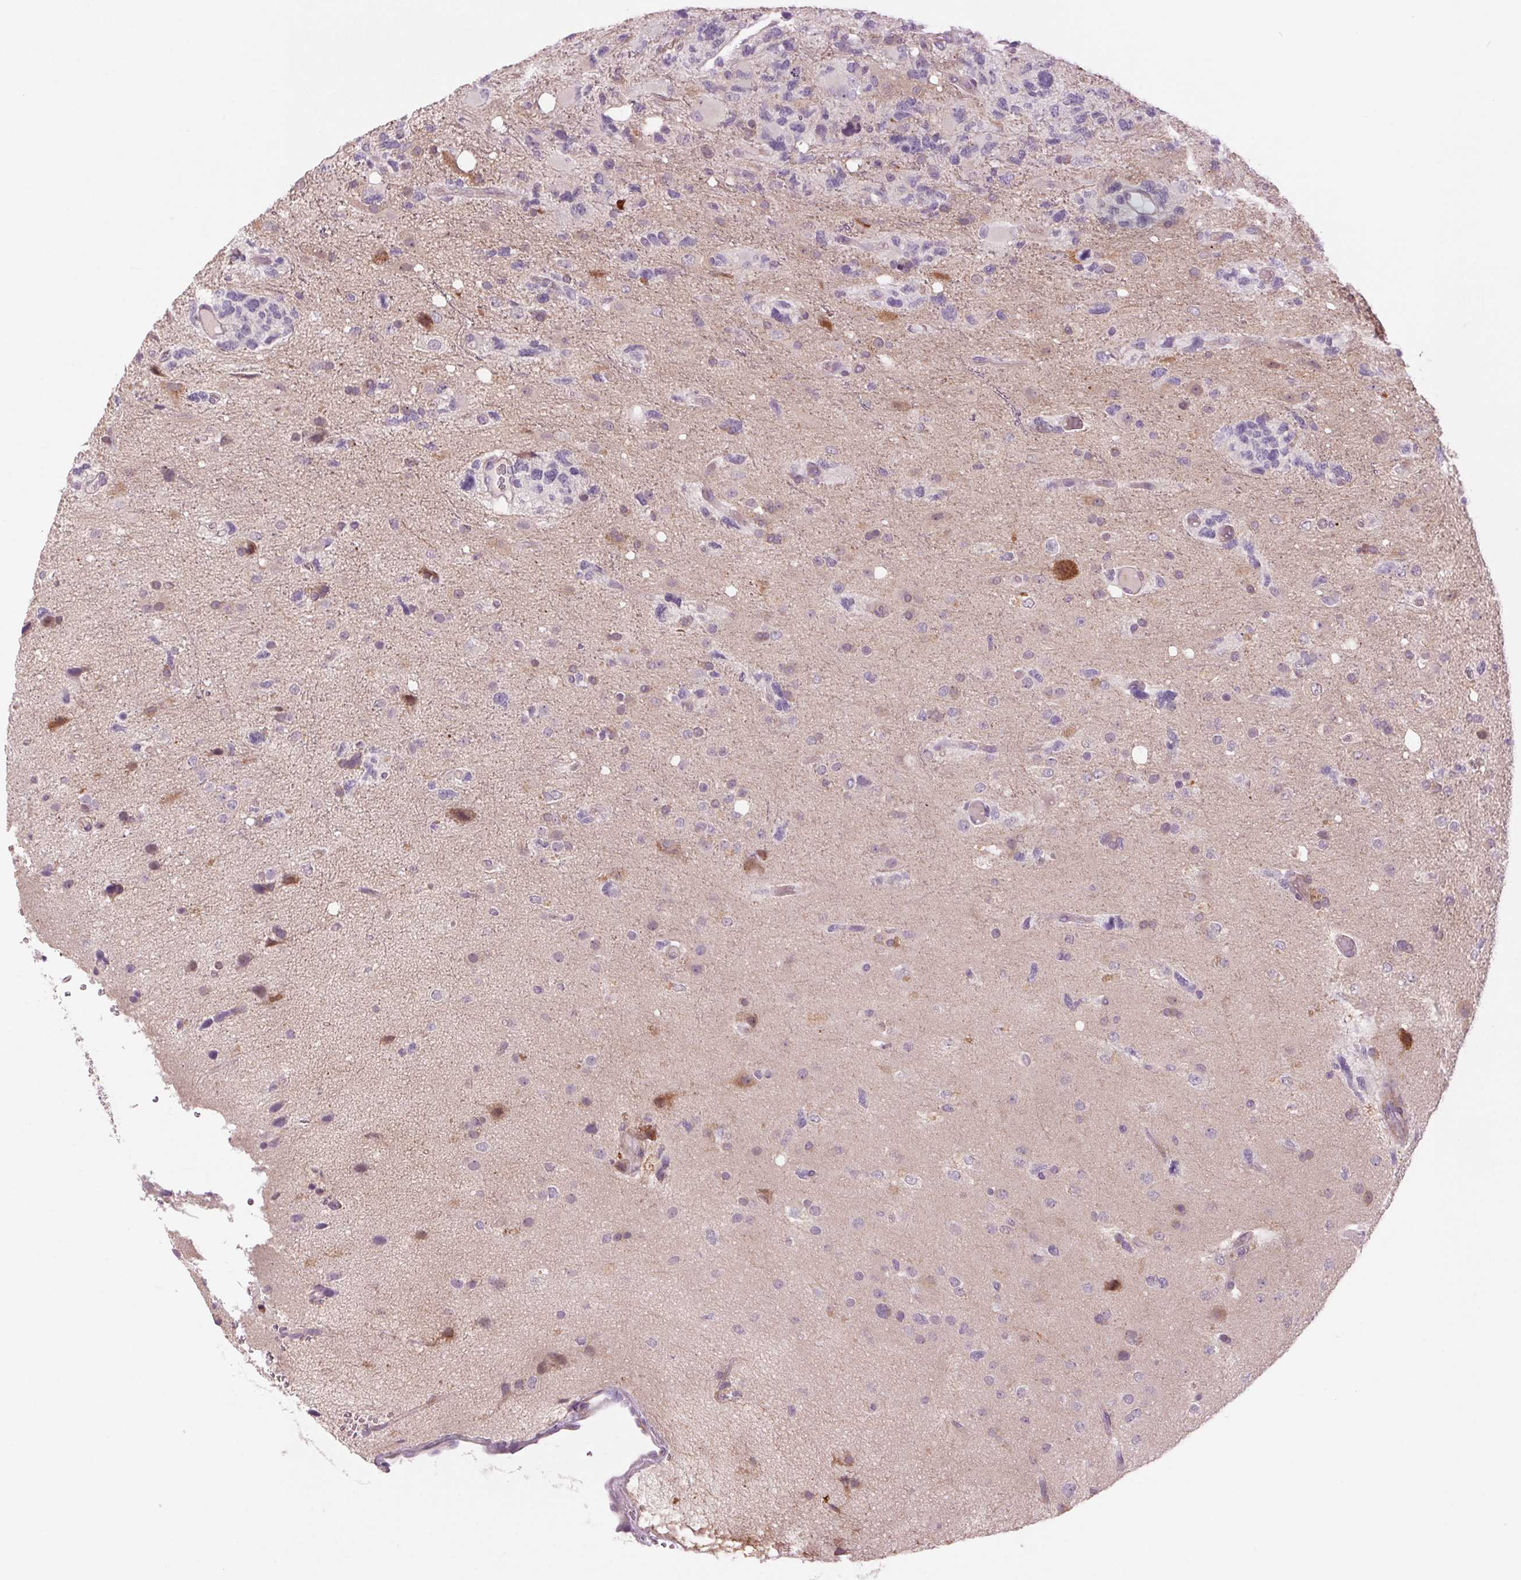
{"staining": {"intensity": "negative", "quantity": "none", "location": "none"}, "tissue": "glioma", "cell_type": "Tumor cells", "image_type": "cancer", "snomed": [{"axis": "morphology", "description": "Glioma, malignant, High grade"}, {"axis": "topography", "description": "Brain"}], "caption": "Tumor cells are negative for protein expression in human malignant glioma (high-grade).", "gene": "HHLA2", "patient": {"sex": "female", "age": 71}}